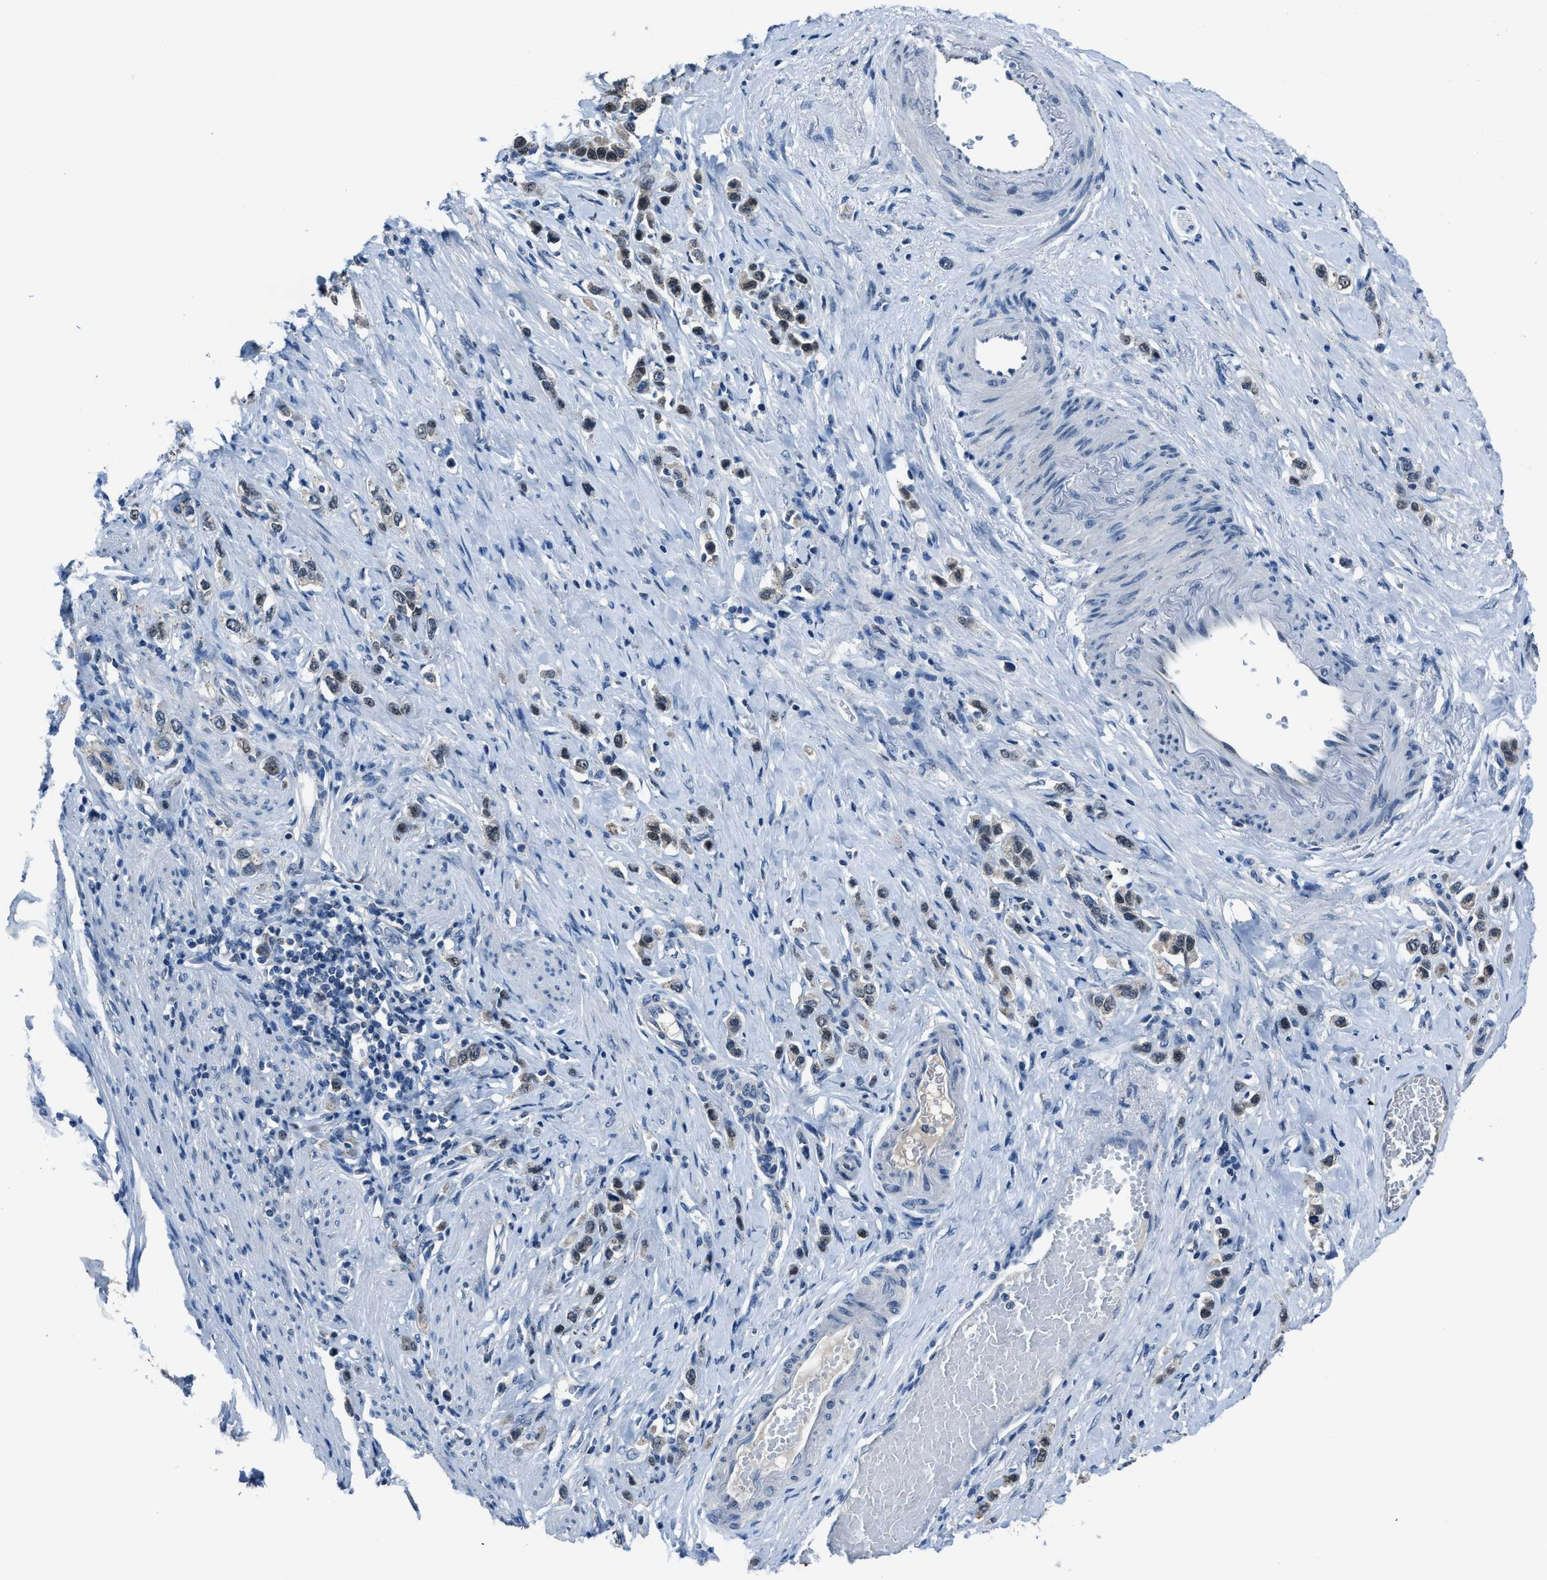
{"staining": {"intensity": "weak", "quantity": ">75%", "location": "nuclear"}, "tissue": "stomach cancer", "cell_type": "Tumor cells", "image_type": "cancer", "snomed": [{"axis": "morphology", "description": "Adenocarcinoma, NOS"}, {"axis": "topography", "description": "Stomach"}], "caption": "Immunohistochemistry histopathology image of neoplastic tissue: adenocarcinoma (stomach) stained using immunohistochemistry (IHC) shows low levels of weak protein expression localized specifically in the nuclear of tumor cells, appearing as a nuclear brown color.", "gene": "DUSP19", "patient": {"sex": "female", "age": 65}}